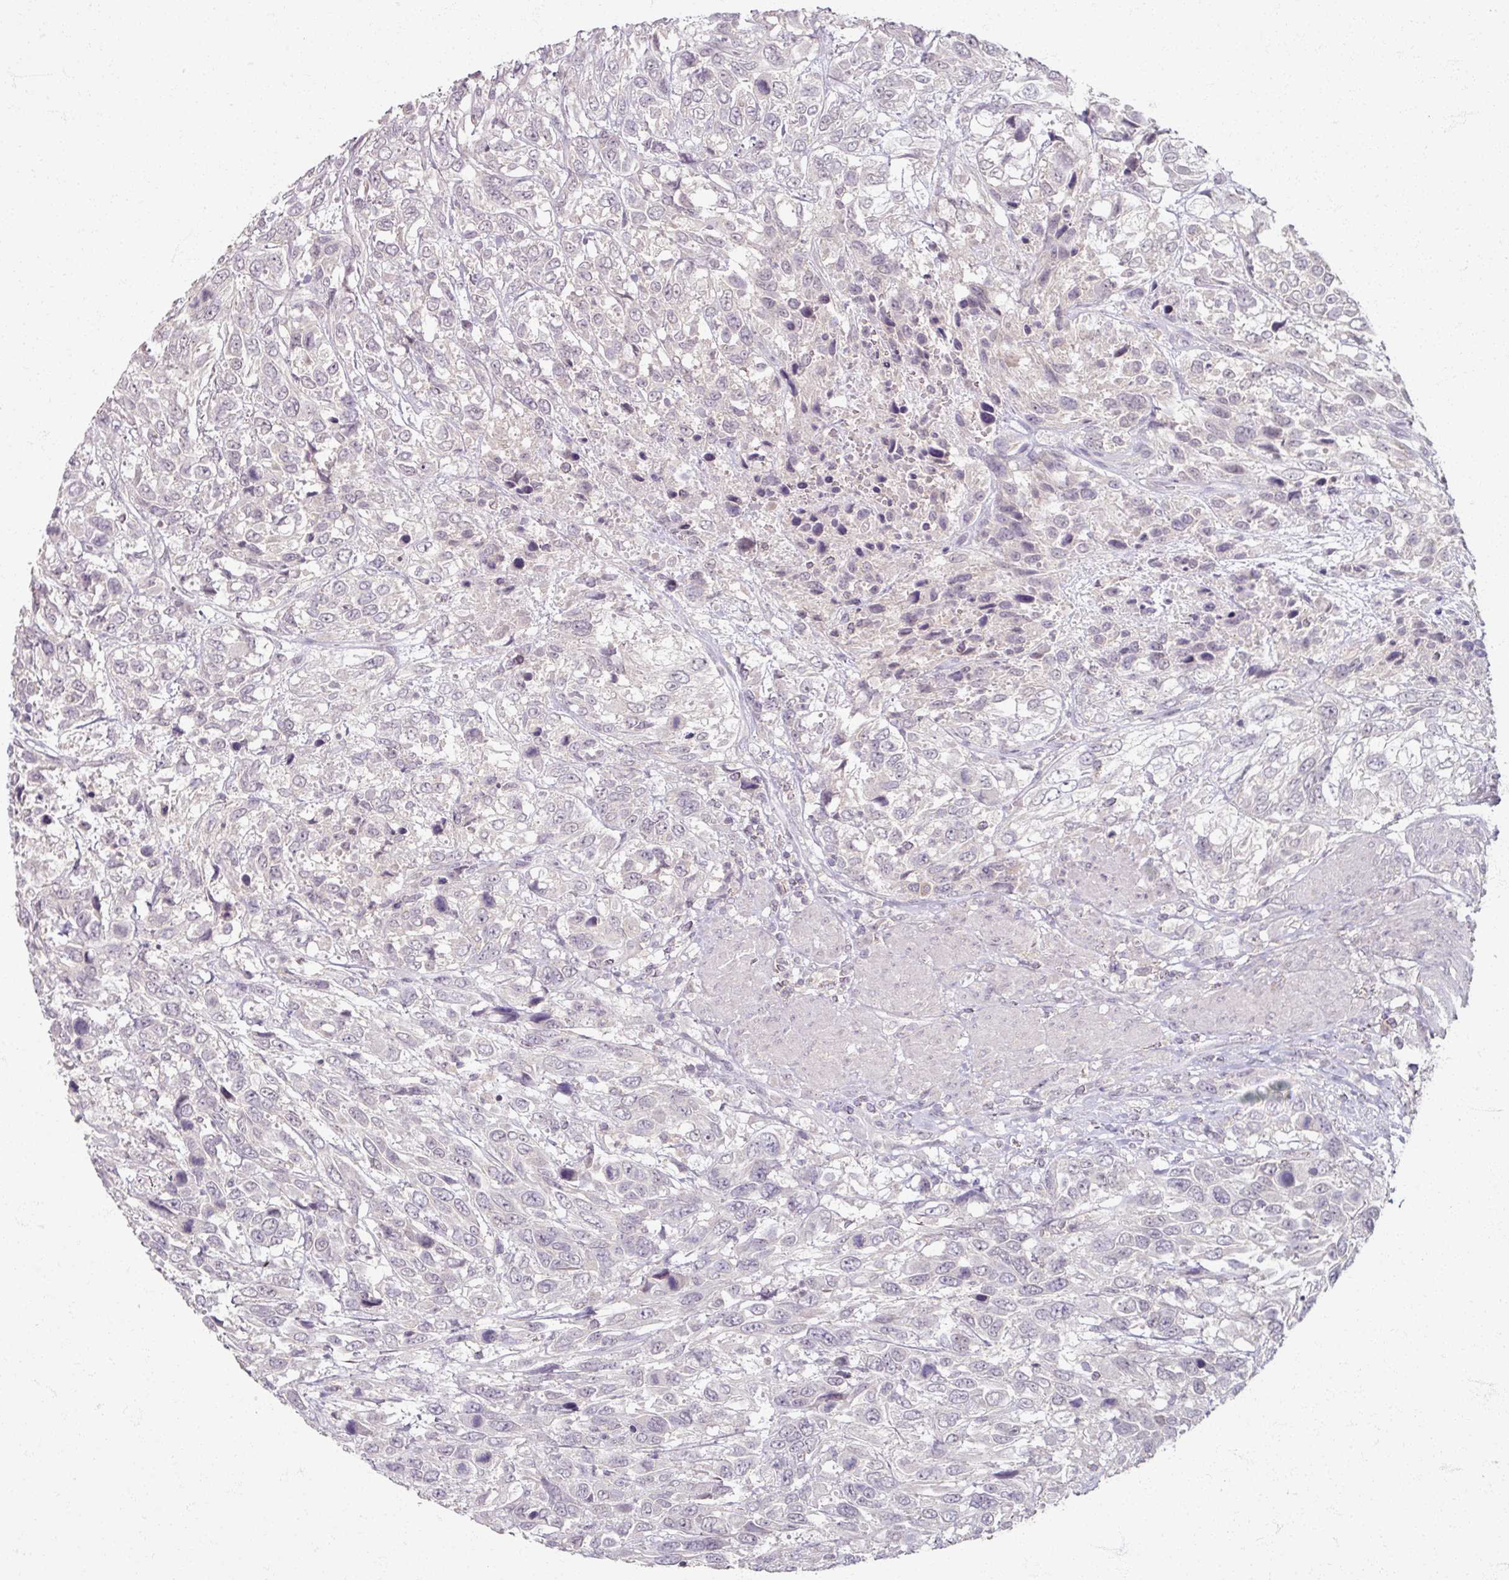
{"staining": {"intensity": "negative", "quantity": "none", "location": "none"}, "tissue": "urothelial cancer", "cell_type": "Tumor cells", "image_type": "cancer", "snomed": [{"axis": "morphology", "description": "Urothelial carcinoma, High grade"}, {"axis": "topography", "description": "Urinary bladder"}], "caption": "There is no significant expression in tumor cells of high-grade urothelial carcinoma.", "gene": "SOX11", "patient": {"sex": "female", "age": 70}}